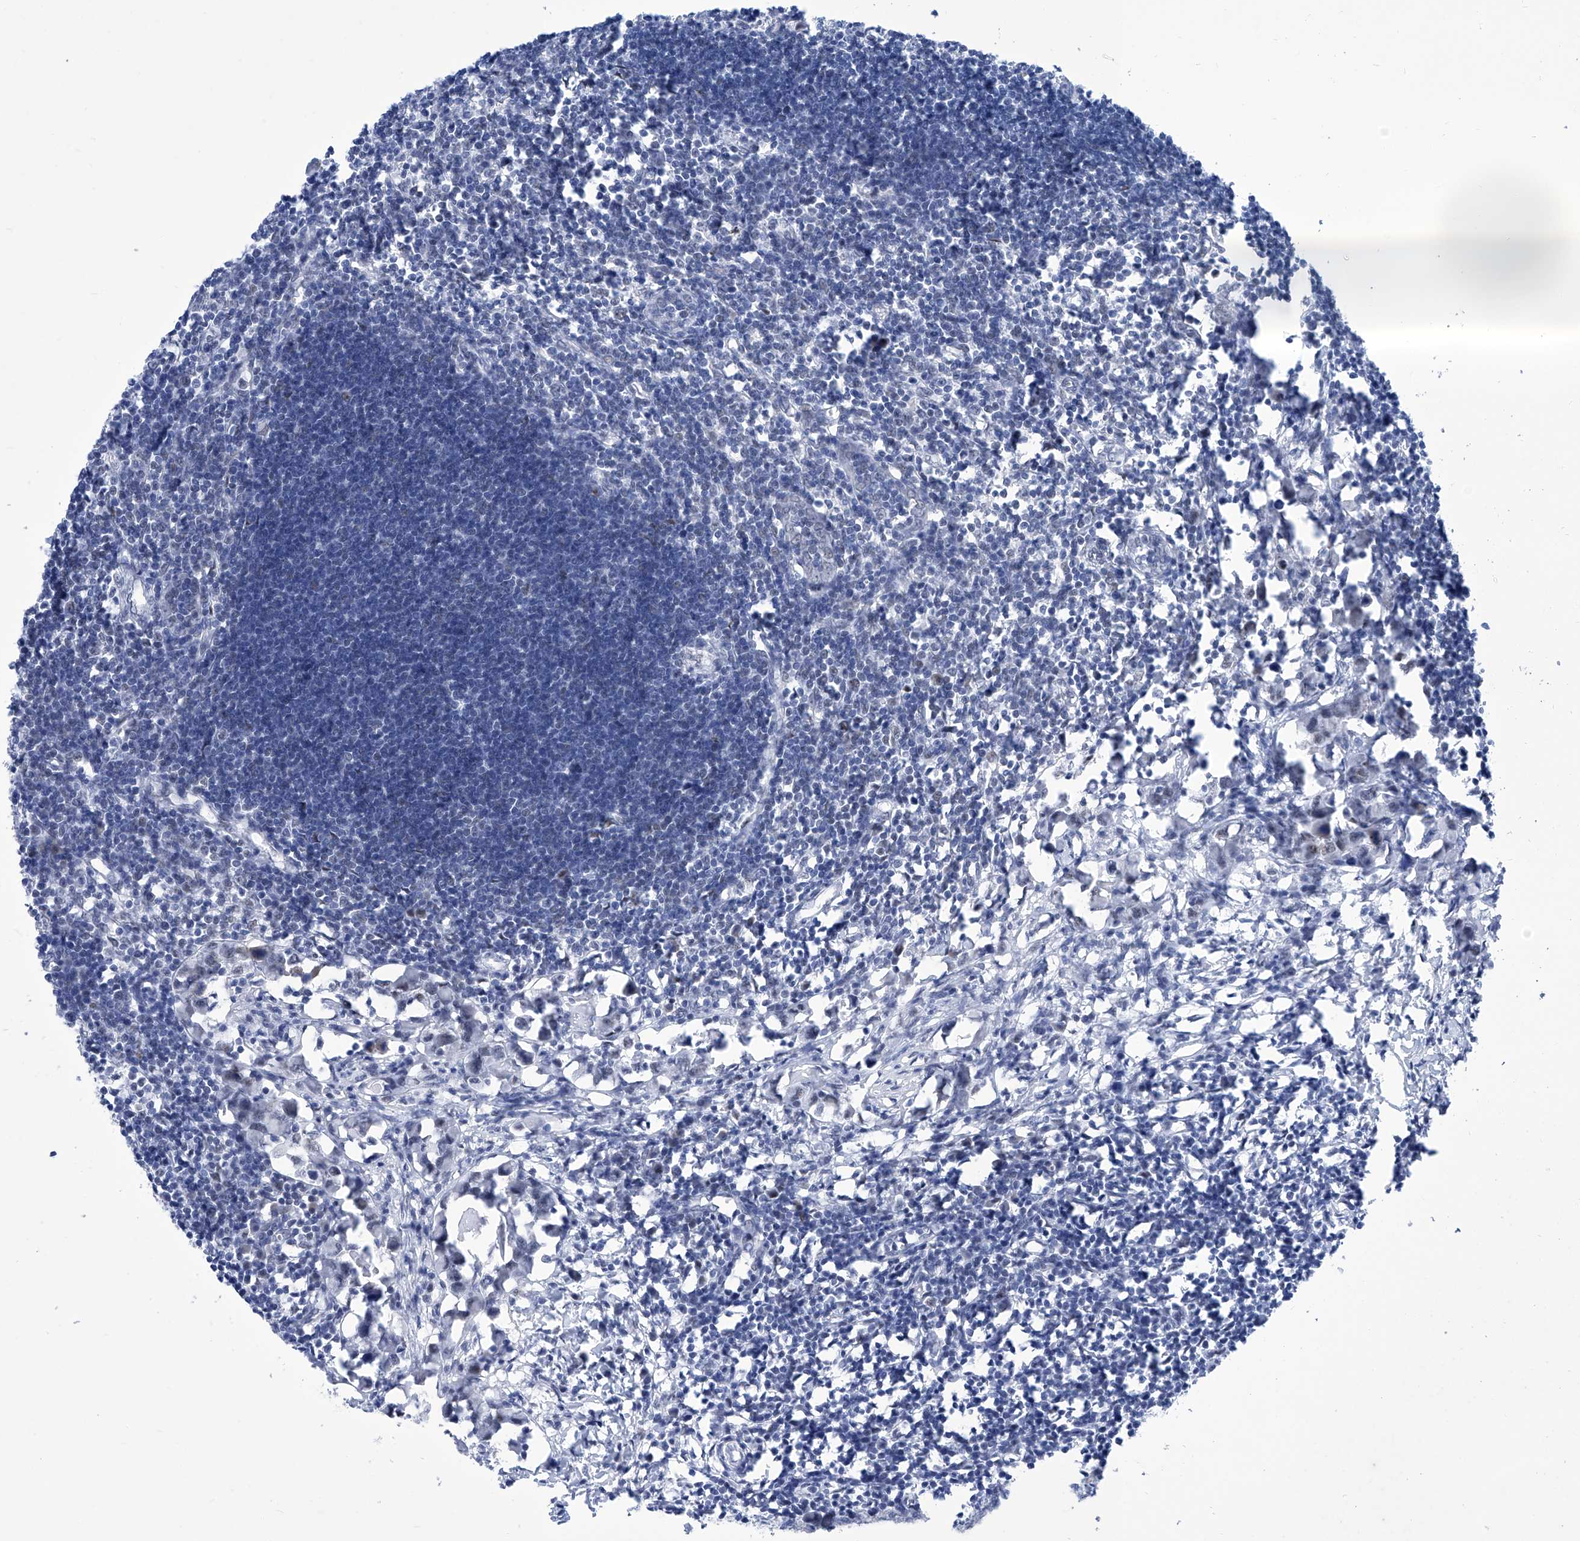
{"staining": {"intensity": "negative", "quantity": "none", "location": "none"}, "tissue": "lymph node", "cell_type": "Germinal center cells", "image_type": "normal", "snomed": [{"axis": "morphology", "description": "Normal tissue, NOS"}, {"axis": "morphology", "description": "Malignant melanoma, Metastatic site"}, {"axis": "topography", "description": "Lymph node"}], "caption": "IHC image of unremarkable lymph node: lymph node stained with DAB (3,3'-diaminobenzidine) demonstrates no significant protein positivity in germinal center cells.", "gene": "SART1", "patient": {"sex": "male", "age": 41}}